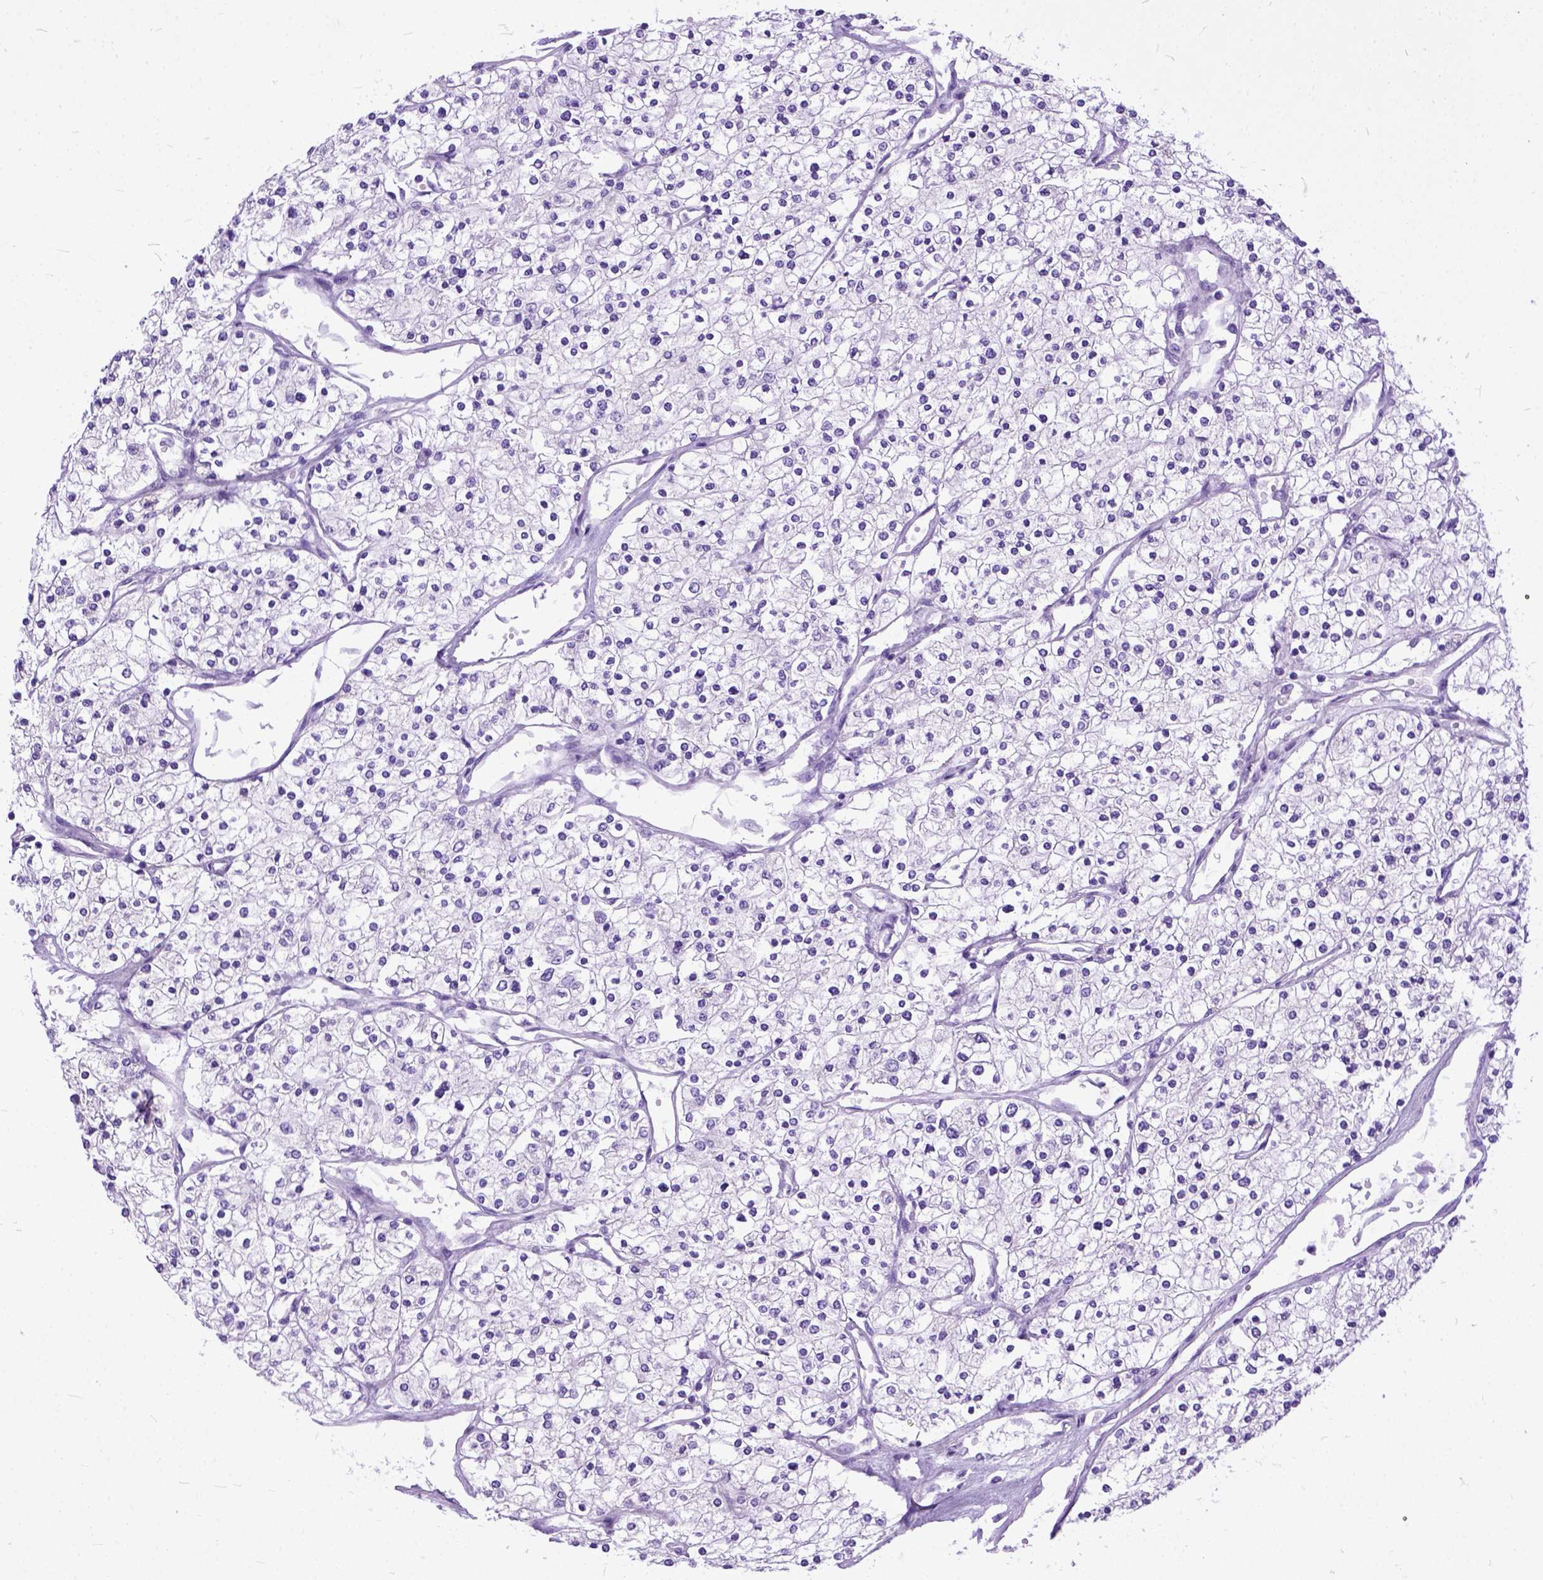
{"staining": {"intensity": "negative", "quantity": "none", "location": "none"}, "tissue": "renal cancer", "cell_type": "Tumor cells", "image_type": "cancer", "snomed": [{"axis": "morphology", "description": "Adenocarcinoma, NOS"}, {"axis": "topography", "description": "Kidney"}], "caption": "The immunohistochemistry histopathology image has no significant expression in tumor cells of adenocarcinoma (renal) tissue. (Stains: DAB (3,3'-diaminobenzidine) IHC with hematoxylin counter stain, Microscopy: brightfield microscopy at high magnification).", "gene": "PPL", "patient": {"sex": "male", "age": 80}}